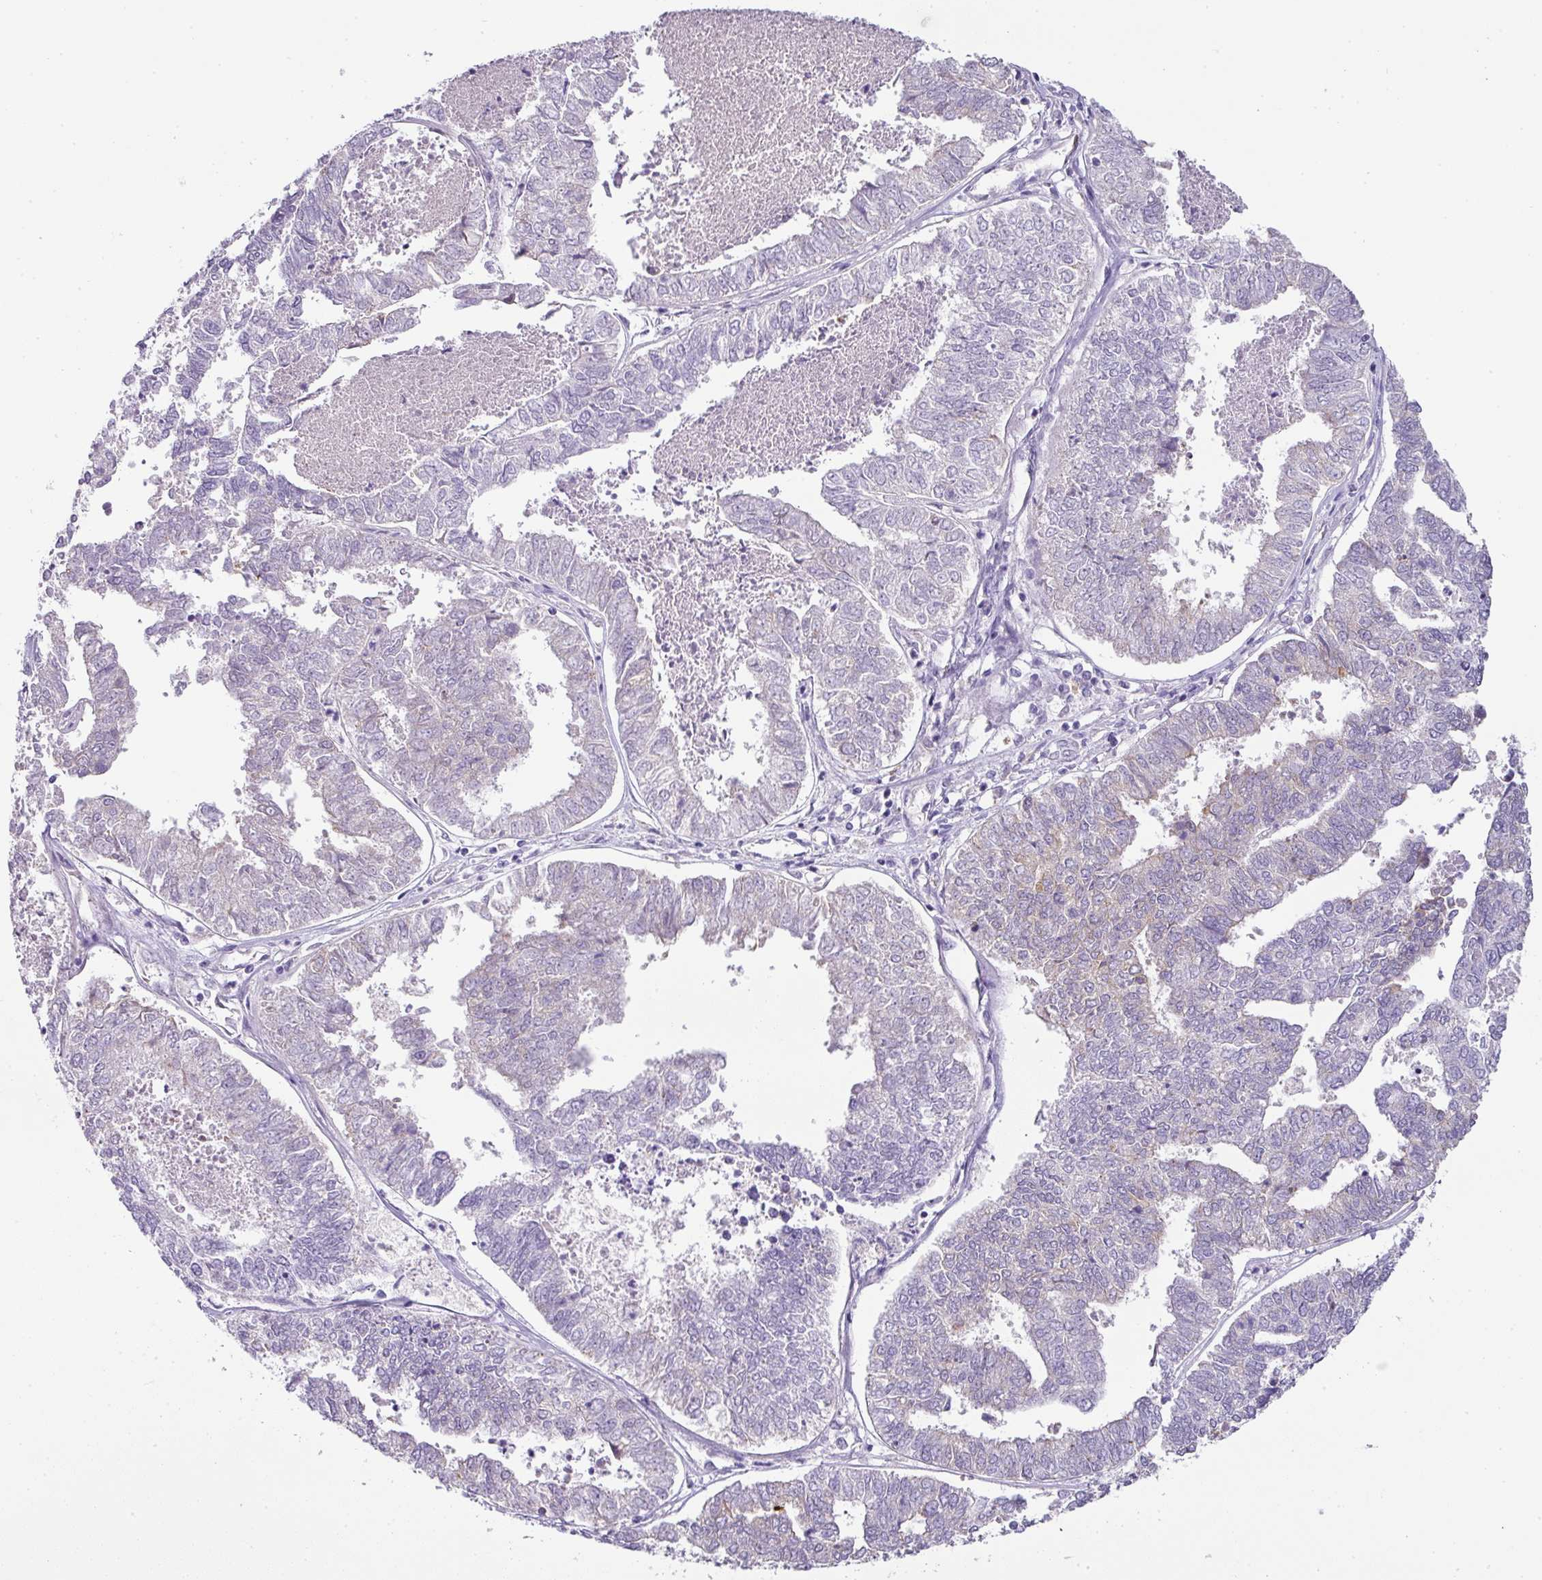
{"staining": {"intensity": "negative", "quantity": "none", "location": "none"}, "tissue": "endometrial cancer", "cell_type": "Tumor cells", "image_type": "cancer", "snomed": [{"axis": "morphology", "description": "Adenocarcinoma, NOS"}, {"axis": "topography", "description": "Endometrium"}], "caption": "A micrograph of adenocarcinoma (endometrial) stained for a protein exhibits no brown staining in tumor cells. (Immunohistochemistry, brightfield microscopy, high magnification).", "gene": "FGF17", "patient": {"sex": "female", "age": 73}}